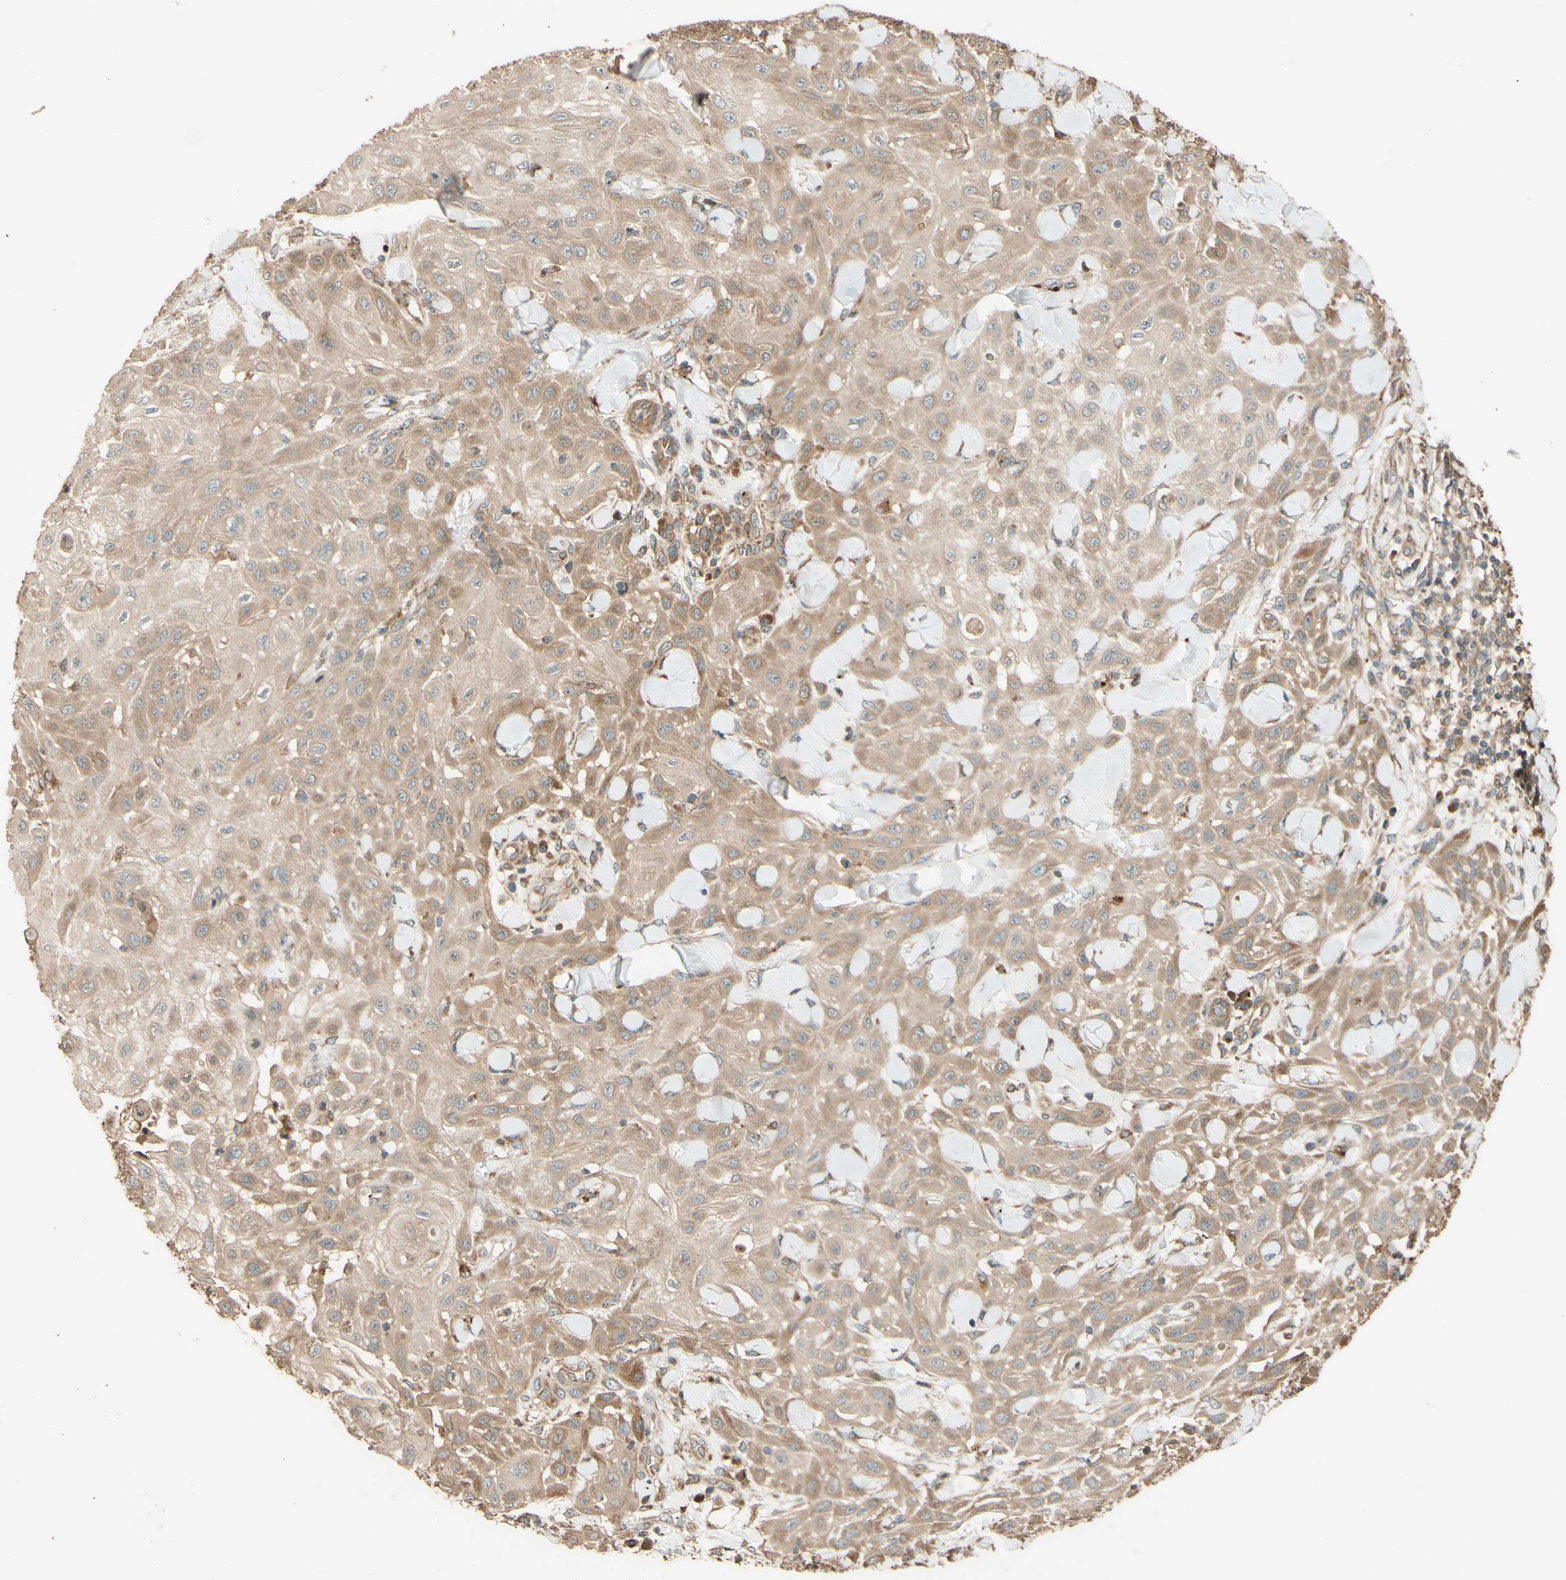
{"staining": {"intensity": "weak", "quantity": ">75%", "location": "cytoplasmic/membranous"}, "tissue": "skin cancer", "cell_type": "Tumor cells", "image_type": "cancer", "snomed": [{"axis": "morphology", "description": "Squamous cell carcinoma, NOS"}, {"axis": "topography", "description": "Skin"}], "caption": "Immunohistochemistry image of neoplastic tissue: skin cancer (squamous cell carcinoma) stained using immunohistochemistry (IHC) displays low levels of weak protein expression localized specifically in the cytoplasmic/membranous of tumor cells, appearing as a cytoplasmic/membranous brown color.", "gene": "RNF19A", "patient": {"sex": "male", "age": 24}}